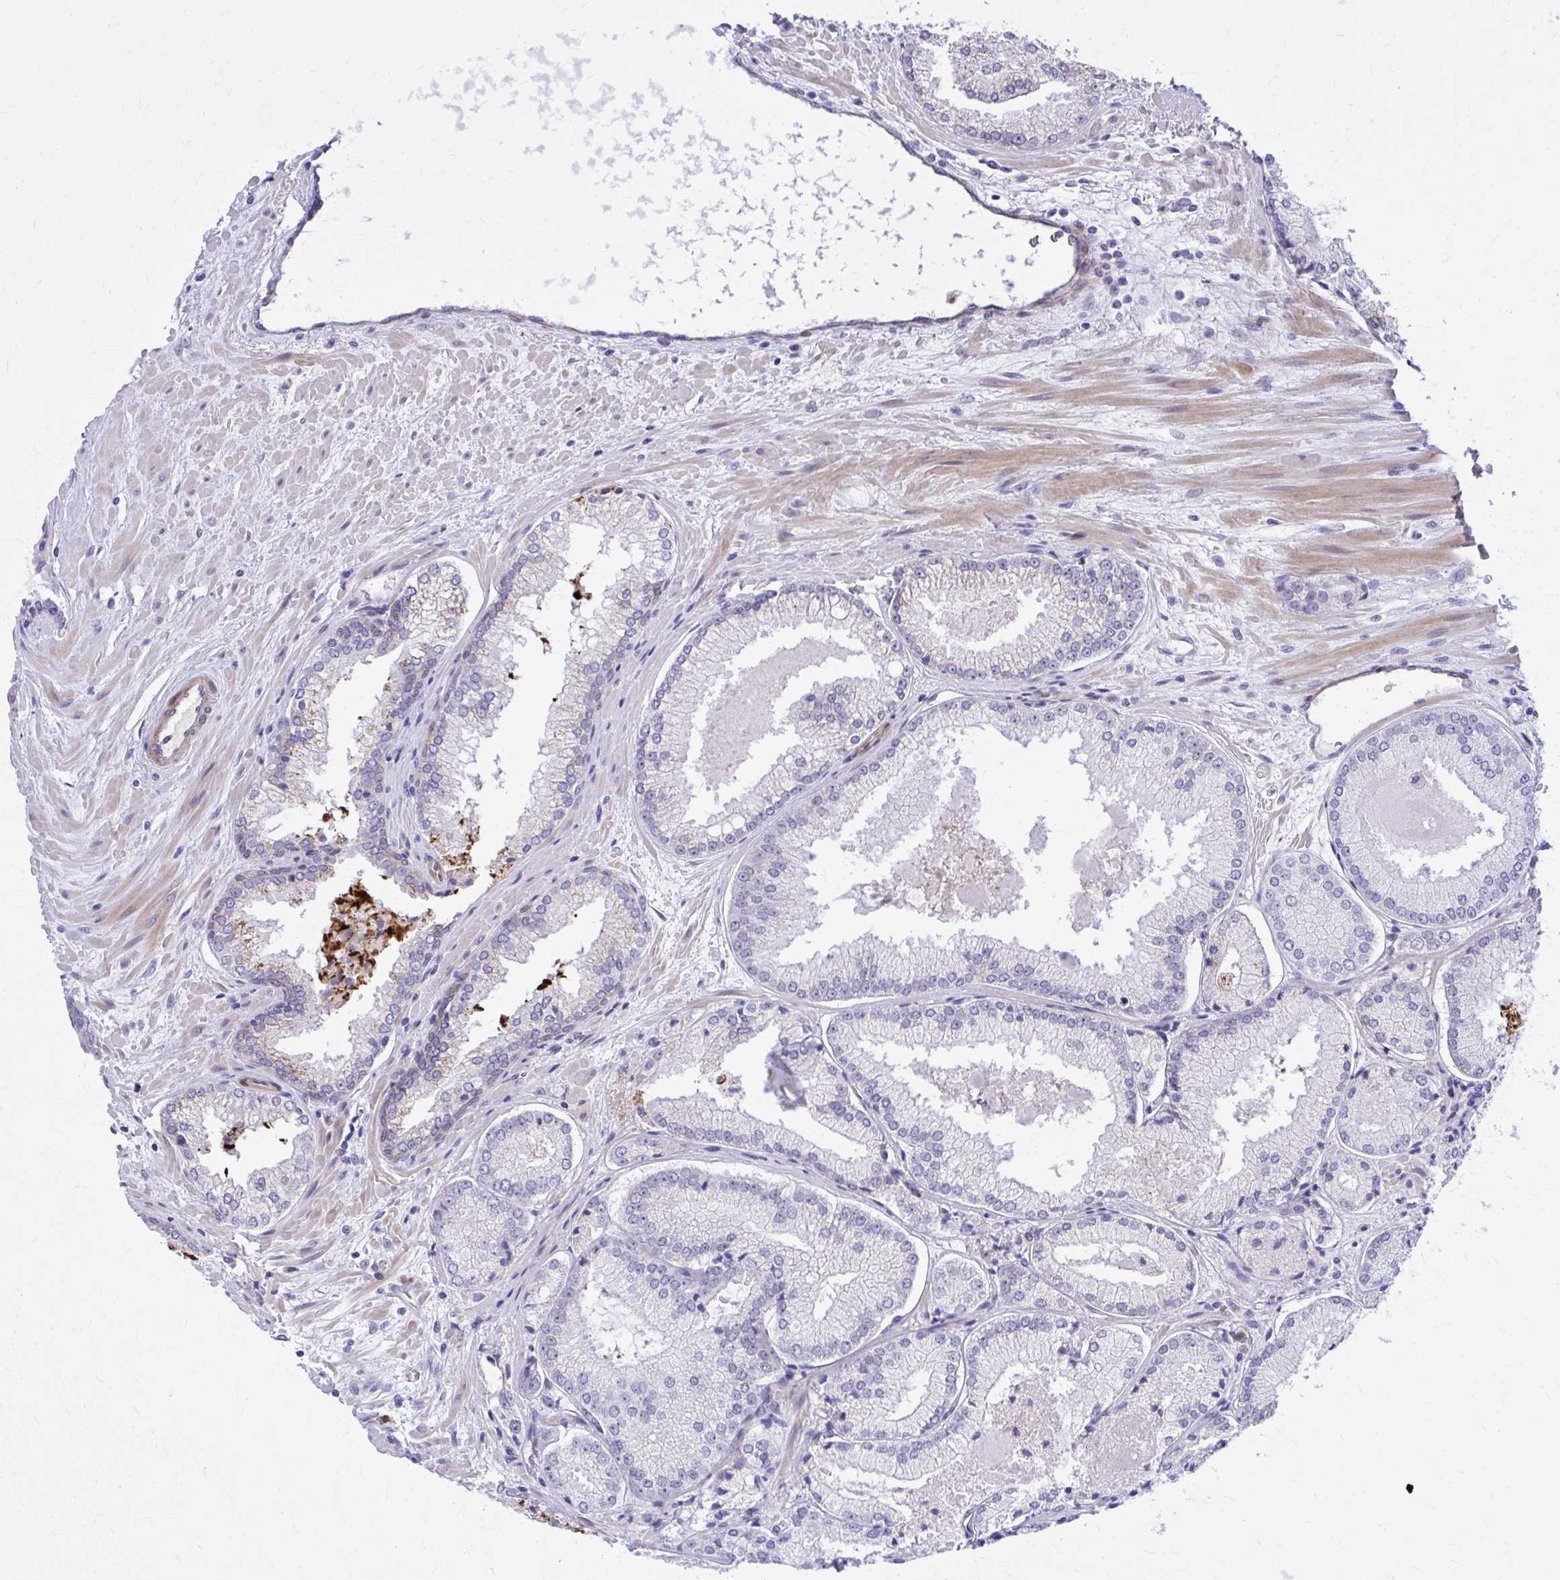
{"staining": {"intensity": "negative", "quantity": "none", "location": "none"}, "tissue": "prostate cancer", "cell_type": "Tumor cells", "image_type": "cancer", "snomed": [{"axis": "morphology", "description": "Adenocarcinoma, High grade"}, {"axis": "topography", "description": "Prostate"}], "caption": "This is an immunohistochemistry histopathology image of prostate cancer (high-grade adenocarcinoma). There is no positivity in tumor cells.", "gene": "ADAMTSL1", "patient": {"sex": "male", "age": 73}}